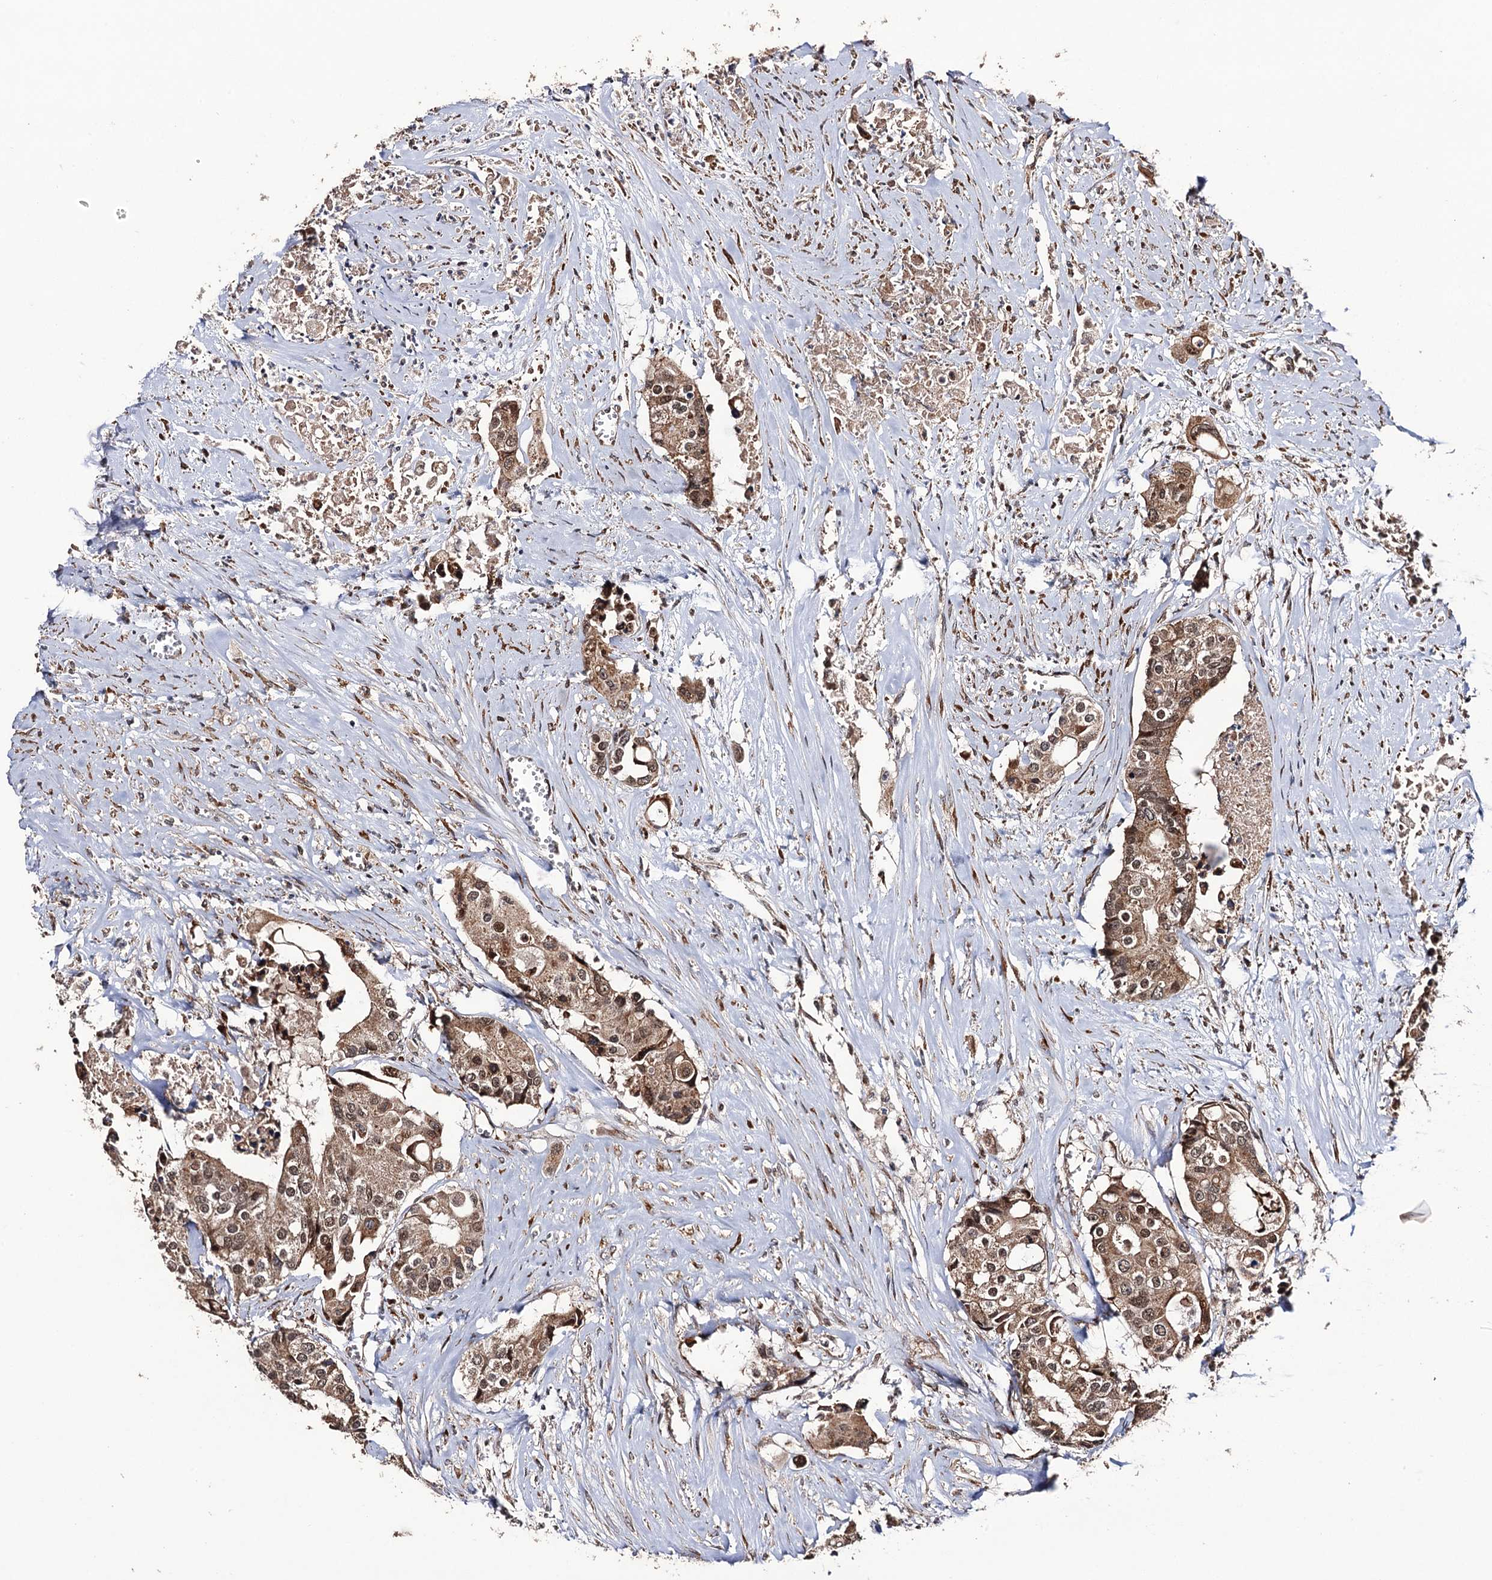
{"staining": {"intensity": "moderate", "quantity": ">75%", "location": "cytoplasmic/membranous,nuclear"}, "tissue": "colorectal cancer", "cell_type": "Tumor cells", "image_type": "cancer", "snomed": [{"axis": "morphology", "description": "Adenocarcinoma, NOS"}, {"axis": "topography", "description": "Colon"}], "caption": "The photomicrograph exhibits immunohistochemical staining of colorectal cancer (adenocarcinoma). There is moderate cytoplasmic/membranous and nuclear staining is appreciated in about >75% of tumor cells.", "gene": "LRRC63", "patient": {"sex": "male", "age": 77}}